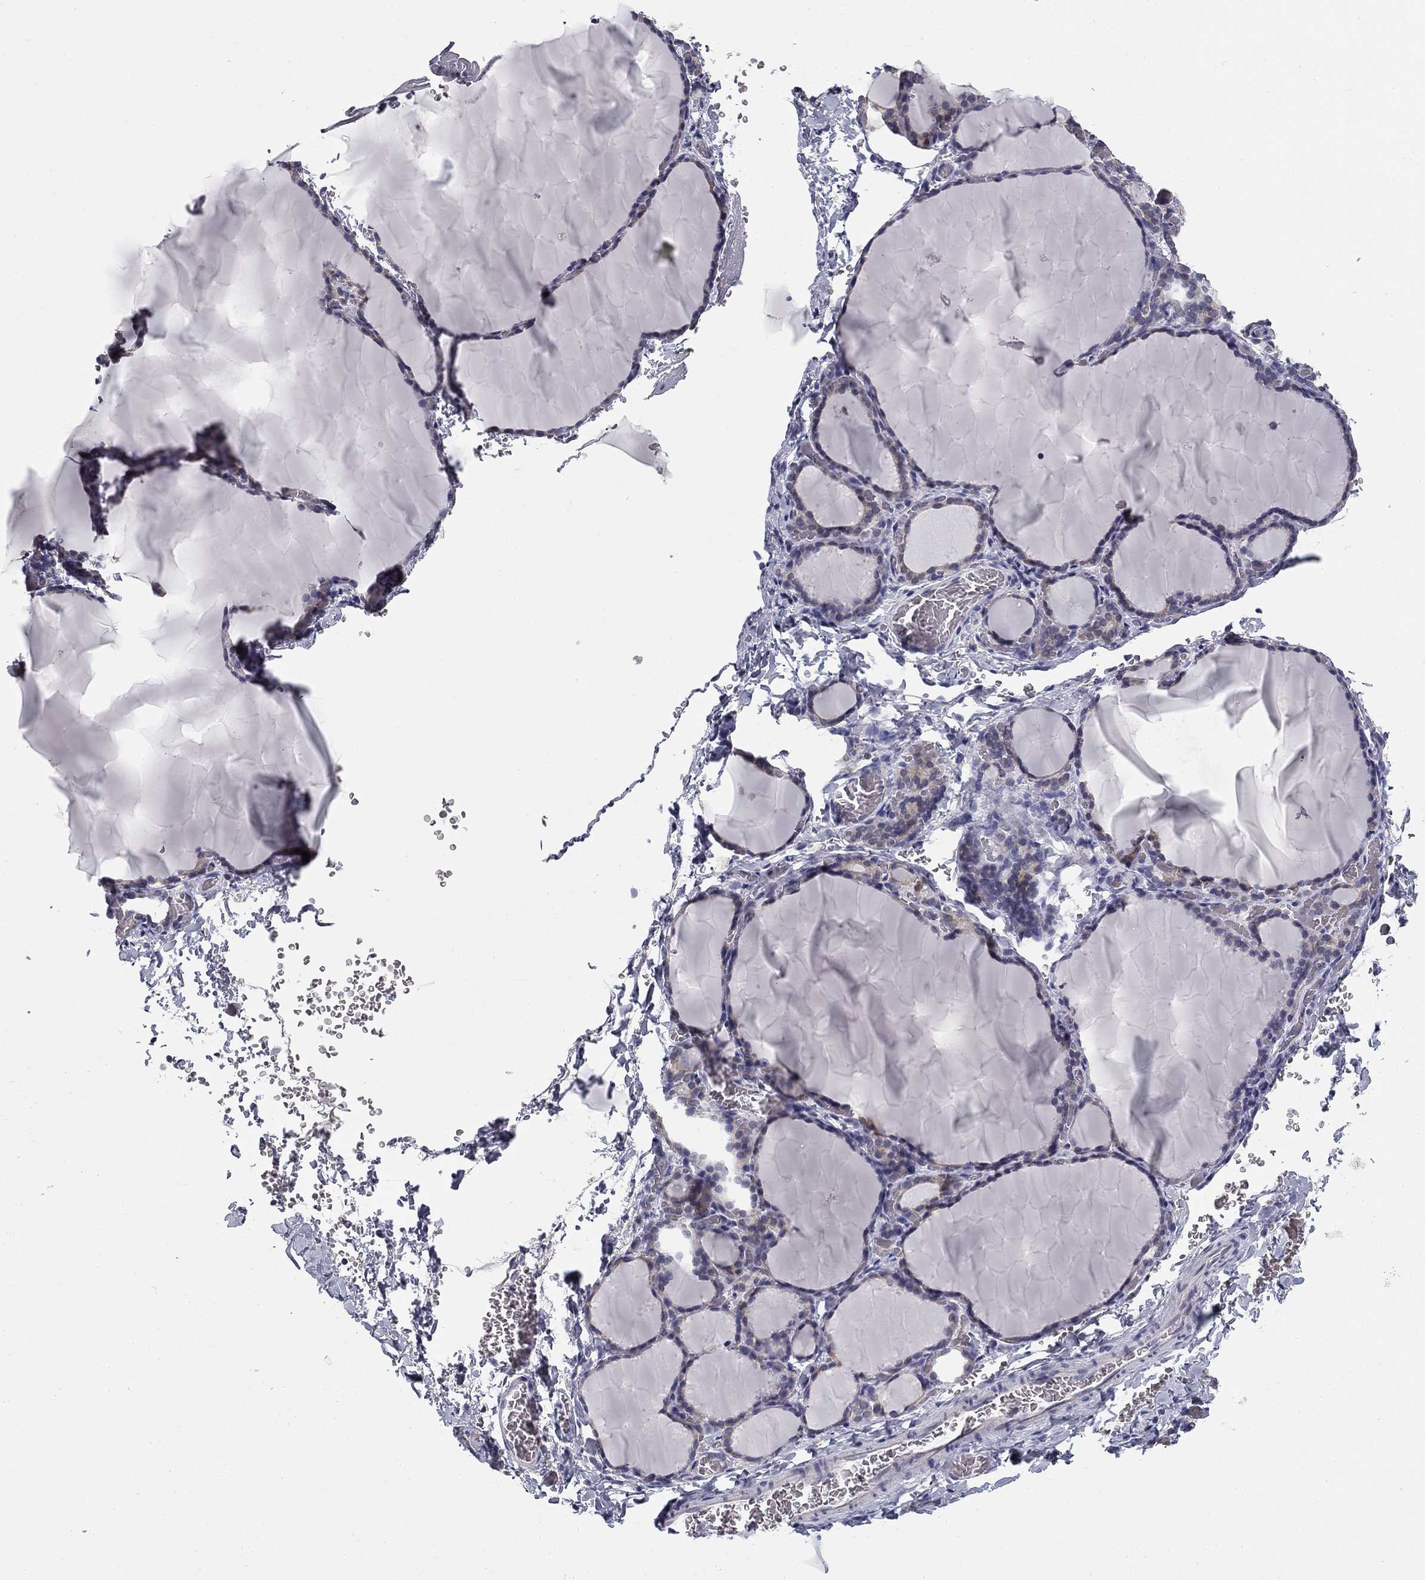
{"staining": {"intensity": "negative", "quantity": "none", "location": "none"}, "tissue": "thyroid gland", "cell_type": "Glandular cells", "image_type": "normal", "snomed": [{"axis": "morphology", "description": "Normal tissue, NOS"}, {"axis": "morphology", "description": "Hyperplasia, NOS"}, {"axis": "topography", "description": "Thyroid gland"}], "caption": "Micrograph shows no protein expression in glandular cells of normal thyroid gland.", "gene": "SLC2A9", "patient": {"sex": "female", "age": 27}}